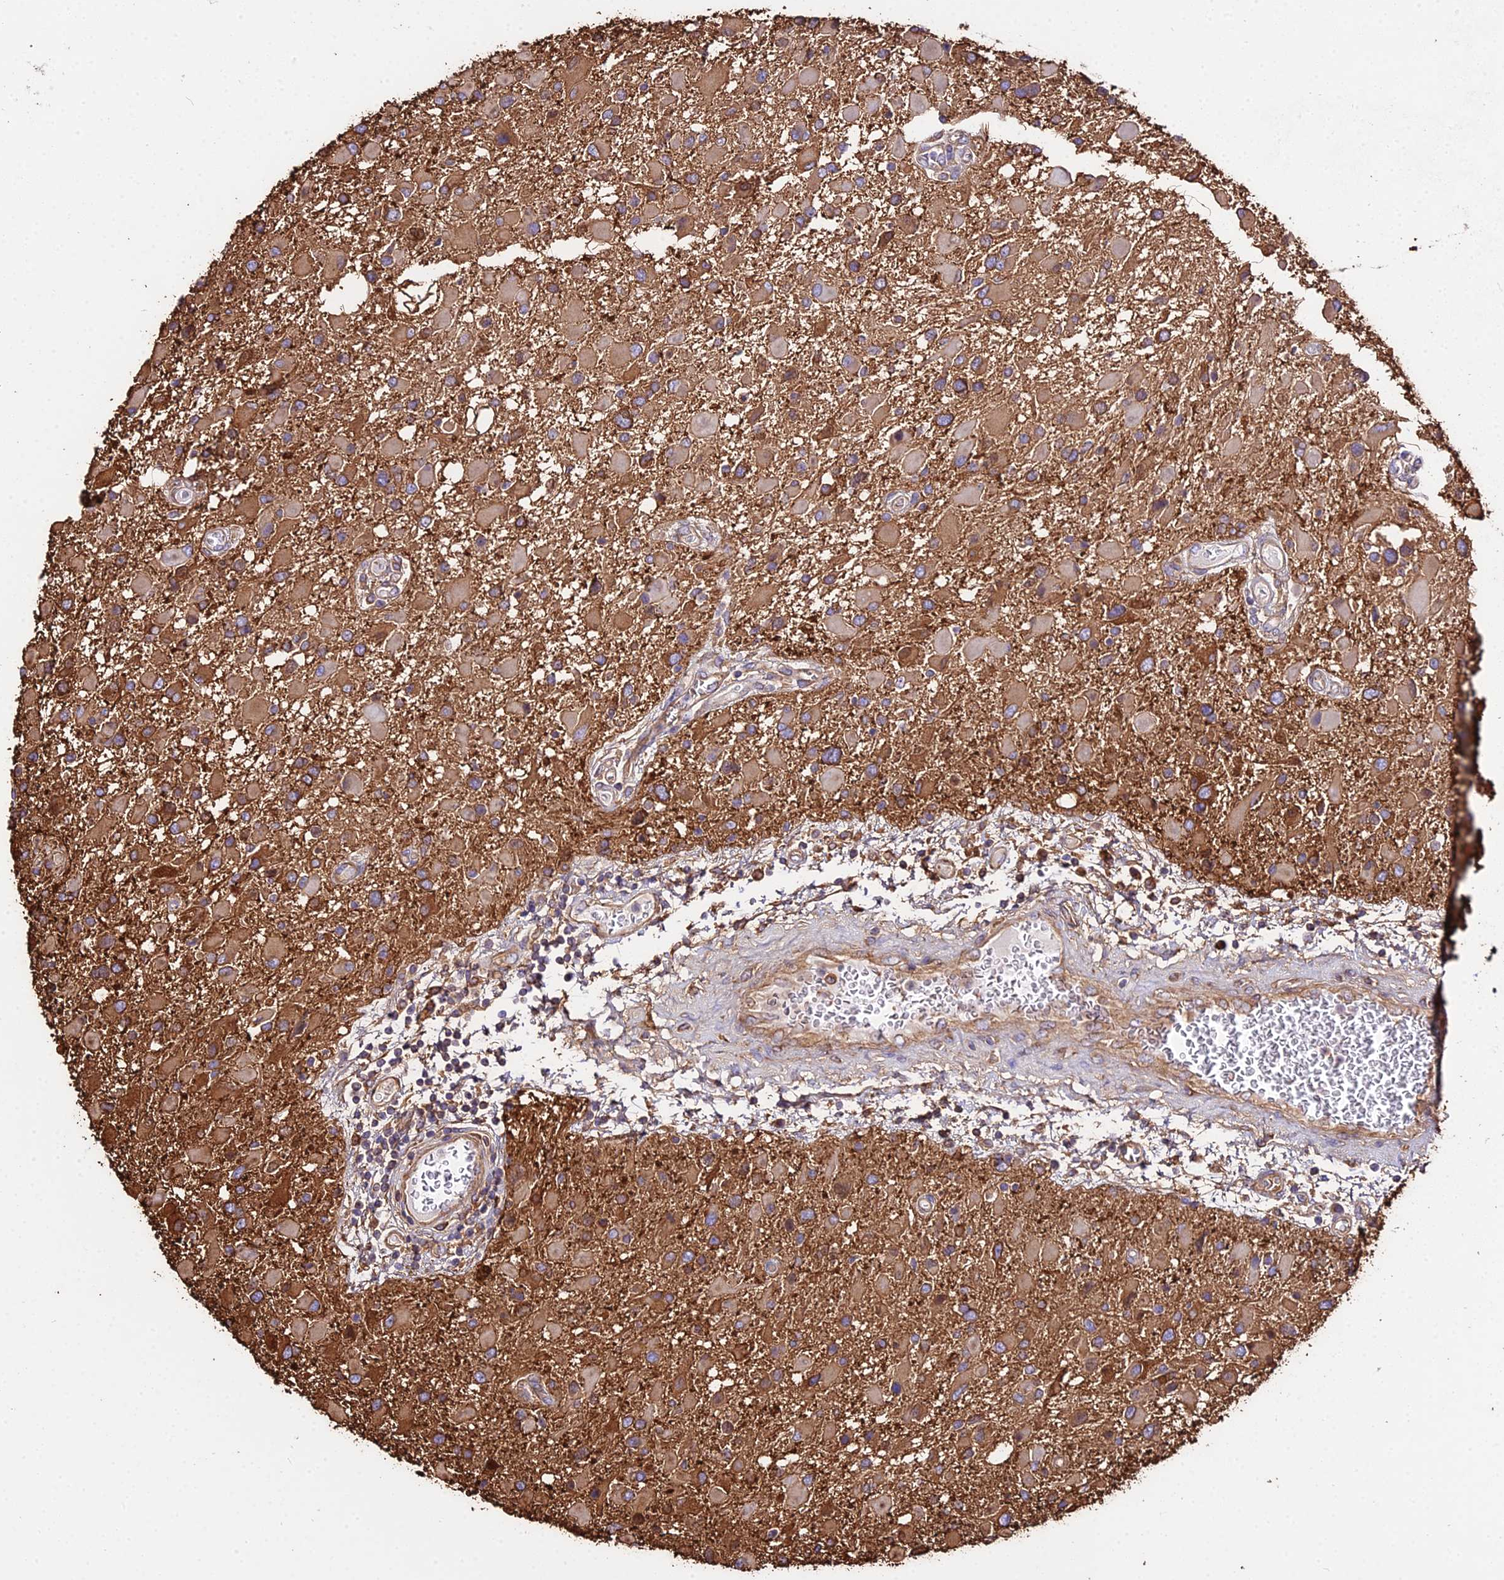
{"staining": {"intensity": "moderate", "quantity": ">75%", "location": "cytoplasmic/membranous"}, "tissue": "glioma", "cell_type": "Tumor cells", "image_type": "cancer", "snomed": [{"axis": "morphology", "description": "Glioma, malignant, High grade"}, {"axis": "topography", "description": "Brain"}], "caption": "Malignant glioma (high-grade) stained with DAB (3,3'-diaminobenzidine) immunohistochemistry (IHC) demonstrates medium levels of moderate cytoplasmic/membranous positivity in about >75% of tumor cells. (IHC, brightfield microscopy, high magnification).", "gene": "TUBA3D", "patient": {"sex": "male", "age": 53}}